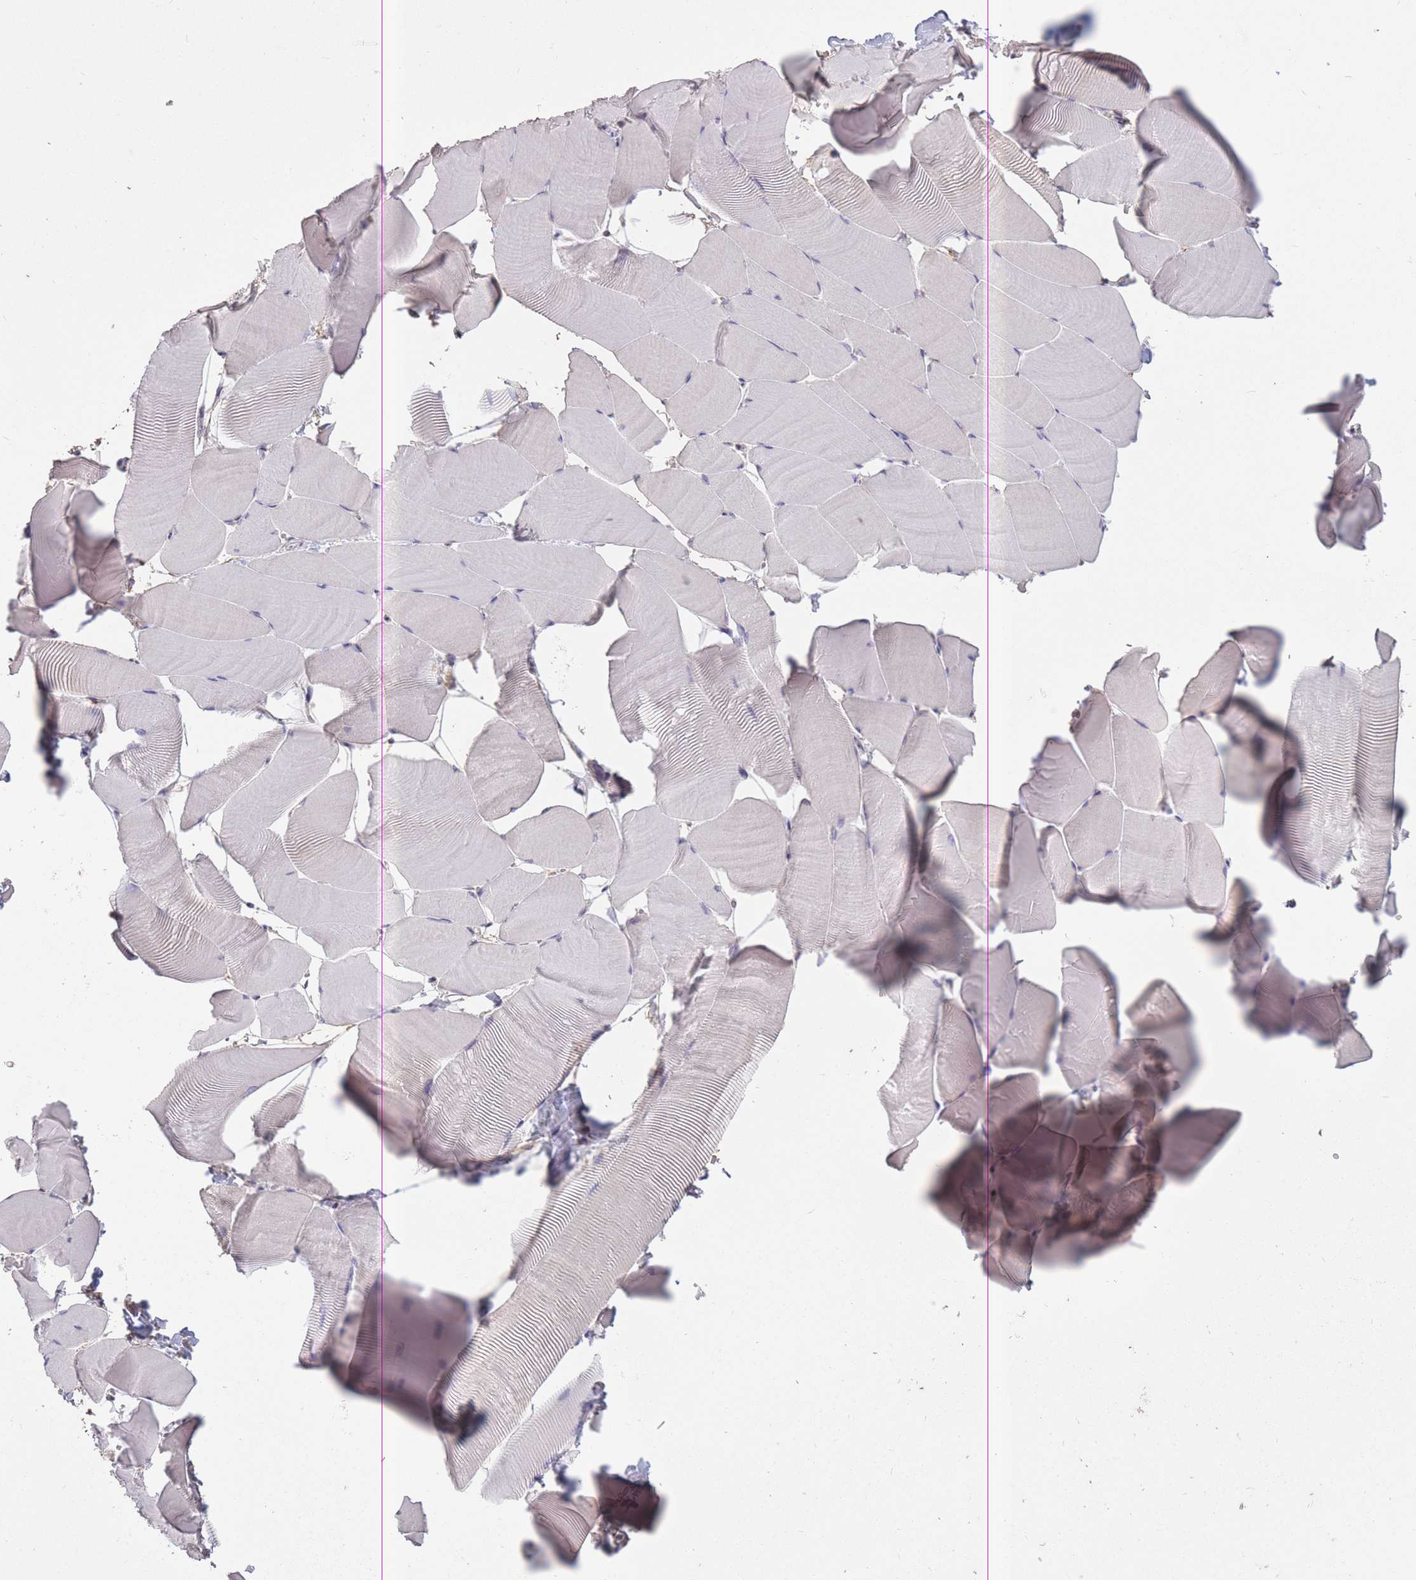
{"staining": {"intensity": "negative", "quantity": "none", "location": "none"}, "tissue": "skeletal muscle", "cell_type": "Myocytes", "image_type": "normal", "snomed": [{"axis": "morphology", "description": "Normal tissue, NOS"}, {"axis": "topography", "description": "Skeletal muscle"}], "caption": "Skeletal muscle stained for a protein using immunohistochemistry (IHC) displays no staining myocytes.", "gene": "GMIP", "patient": {"sex": "male", "age": 25}}